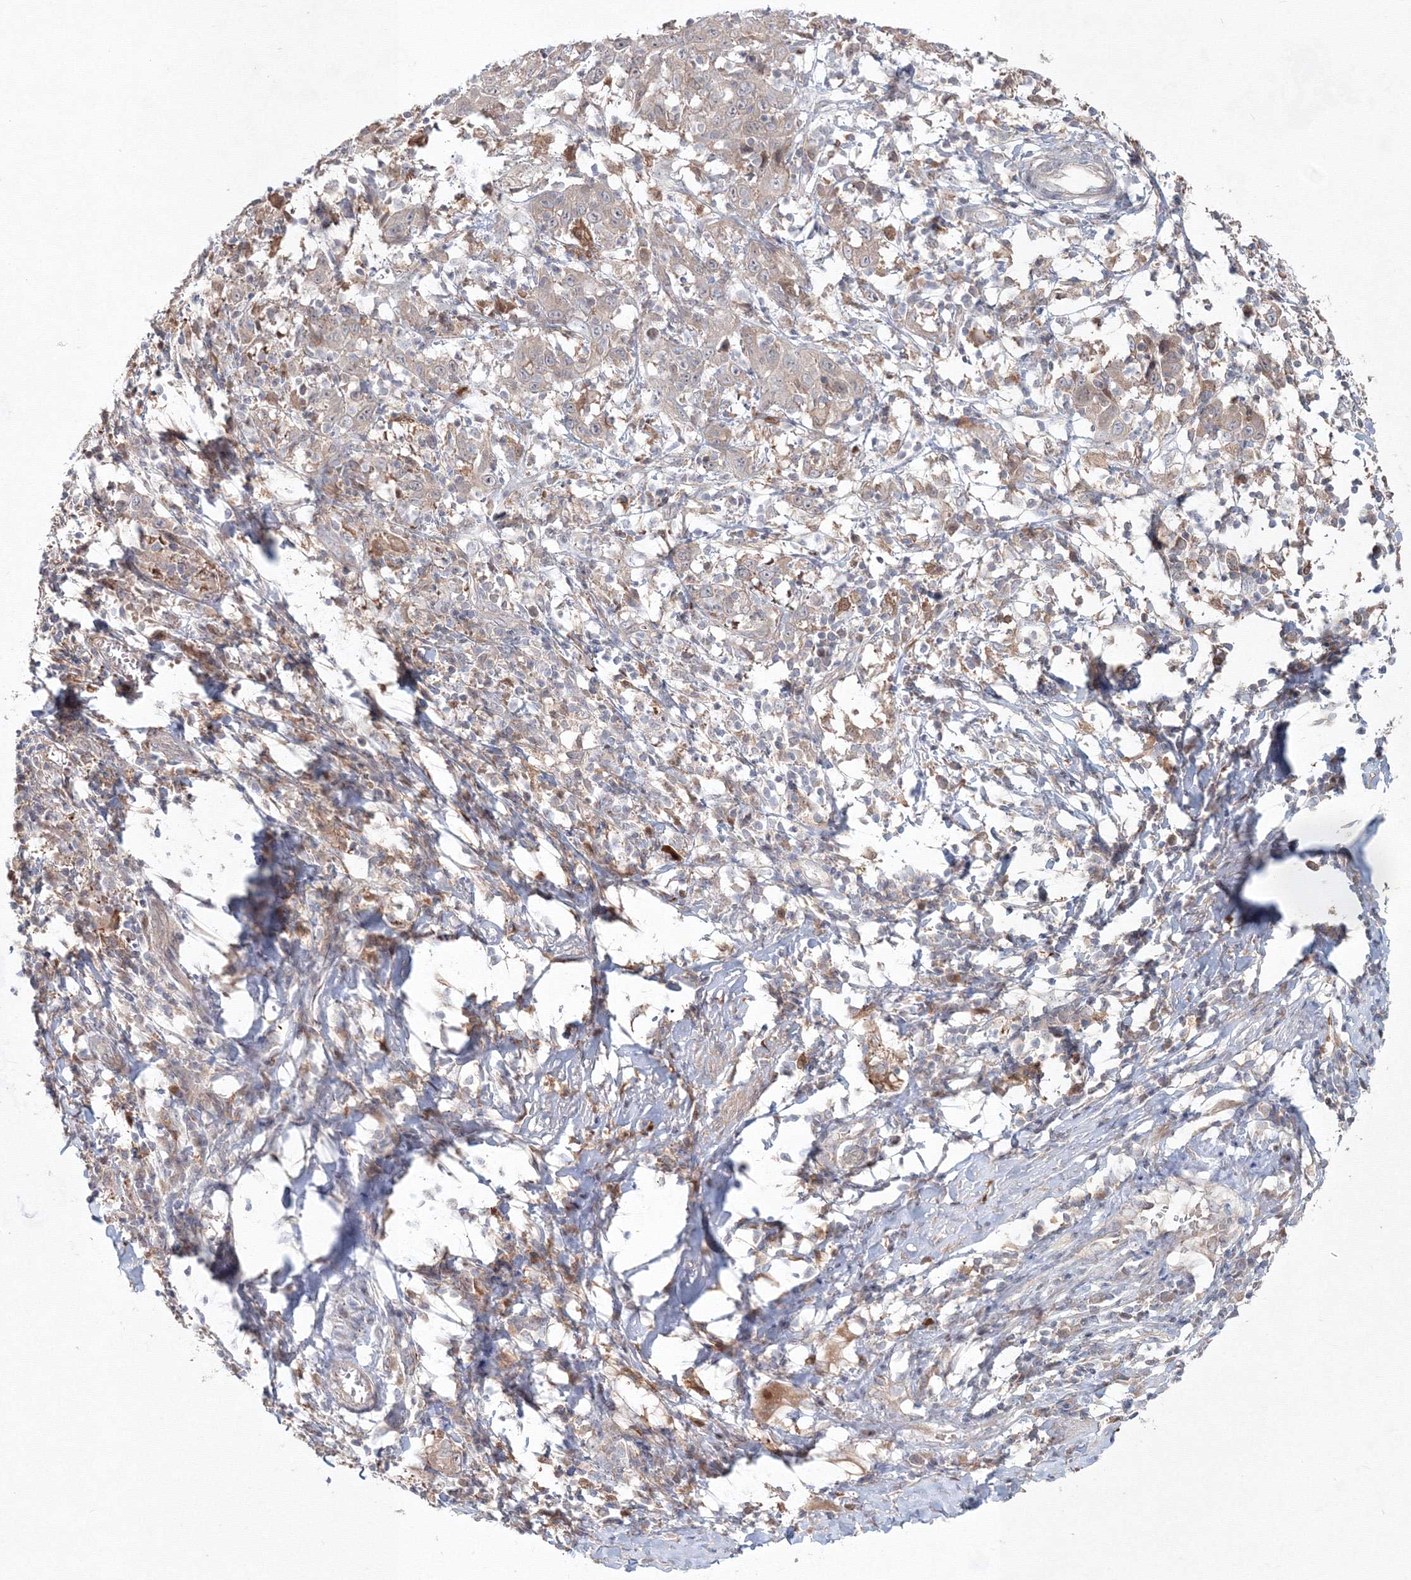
{"staining": {"intensity": "weak", "quantity": "<25%", "location": "cytoplasmic/membranous"}, "tissue": "cervical cancer", "cell_type": "Tumor cells", "image_type": "cancer", "snomed": [{"axis": "morphology", "description": "Squamous cell carcinoma, NOS"}, {"axis": "topography", "description": "Cervix"}], "caption": "This is a histopathology image of immunohistochemistry (IHC) staining of cervical cancer (squamous cell carcinoma), which shows no staining in tumor cells.", "gene": "MKRN2", "patient": {"sex": "female", "age": 46}}